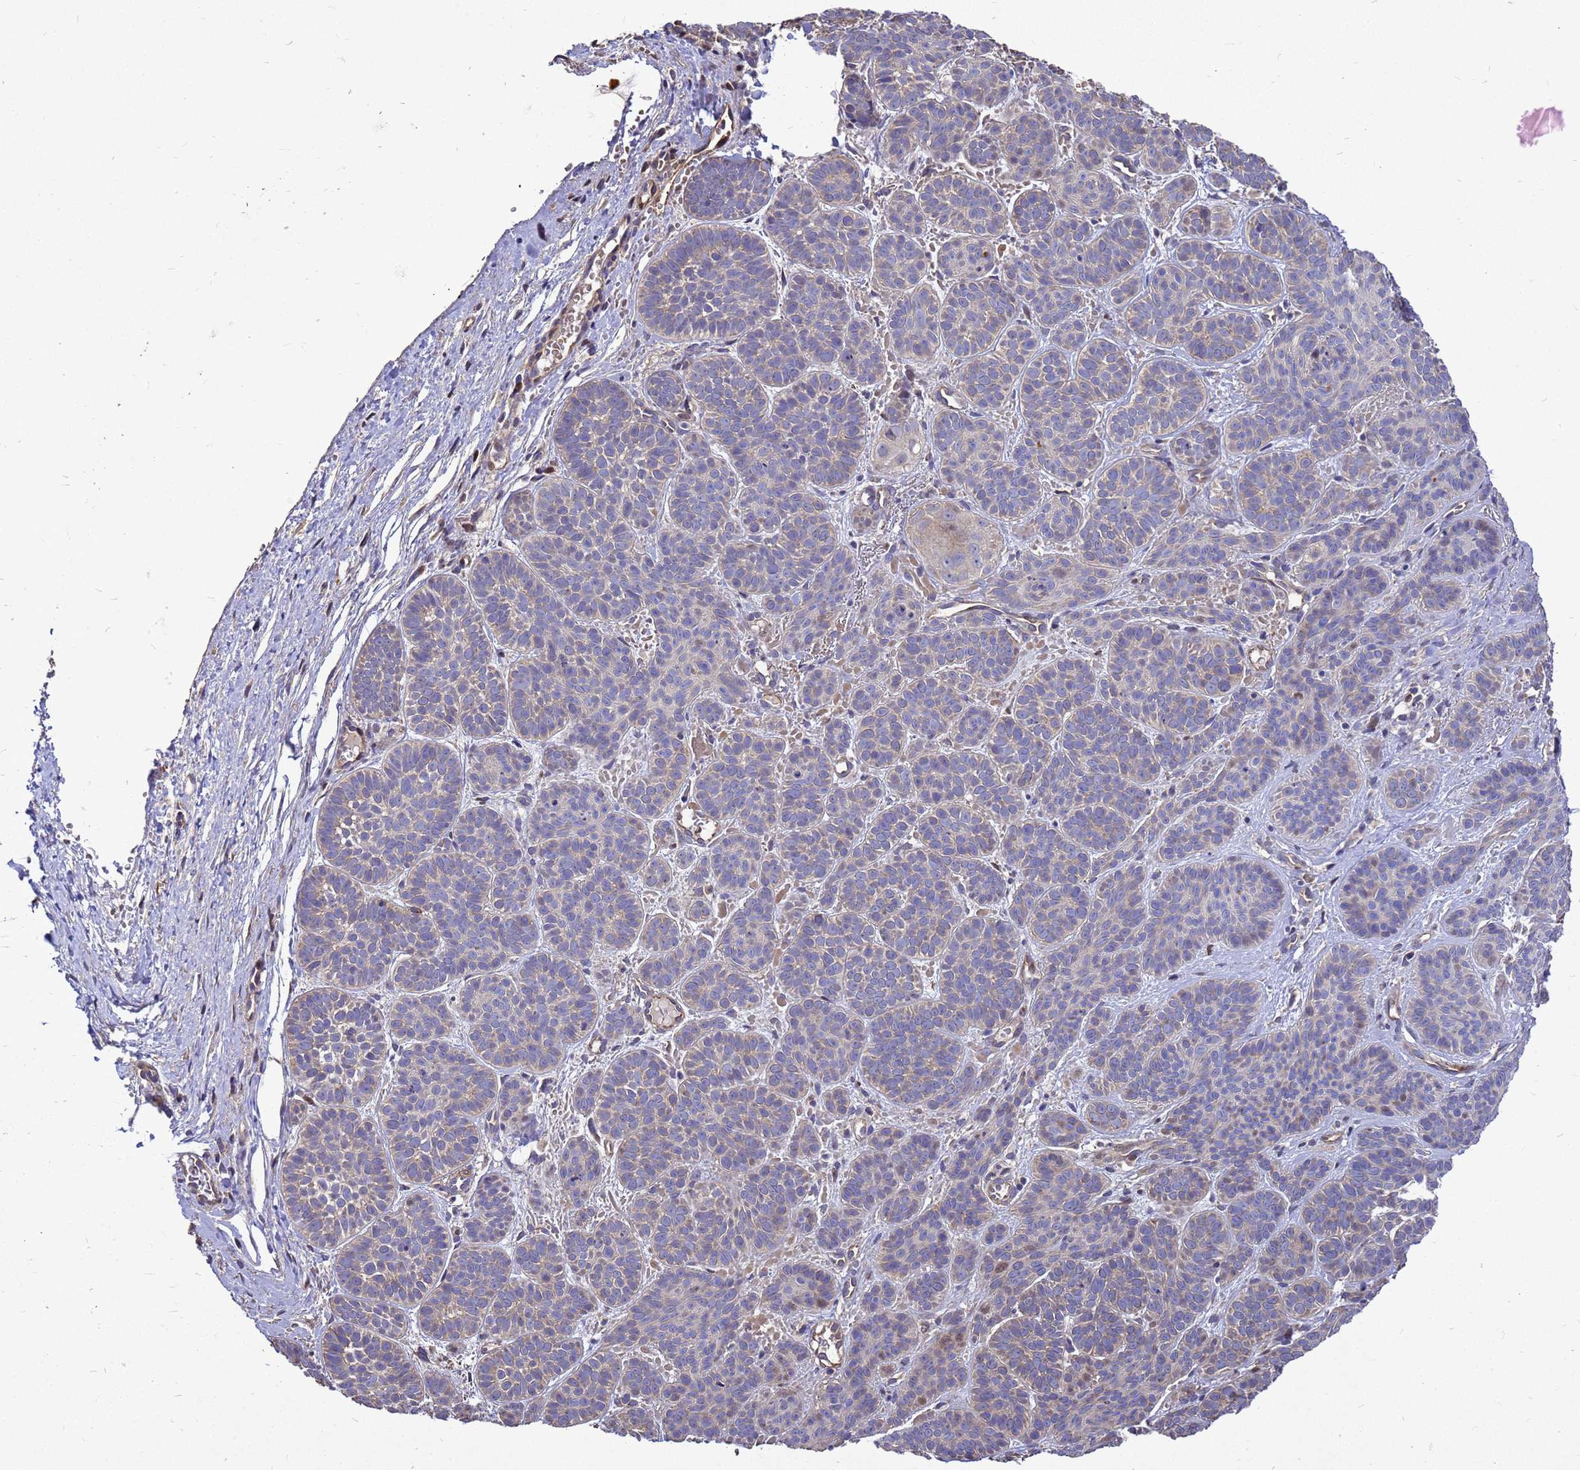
{"staining": {"intensity": "weak", "quantity": "25%-75%", "location": "cytoplasmic/membranous"}, "tissue": "skin cancer", "cell_type": "Tumor cells", "image_type": "cancer", "snomed": [{"axis": "morphology", "description": "Basal cell carcinoma"}, {"axis": "topography", "description": "Skin"}], "caption": "The image shows immunohistochemical staining of skin basal cell carcinoma. There is weak cytoplasmic/membranous staining is present in about 25%-75% of tumor cells.", "gene": "RSPRY1", "patient": {"sex": "male", "age": 85}}